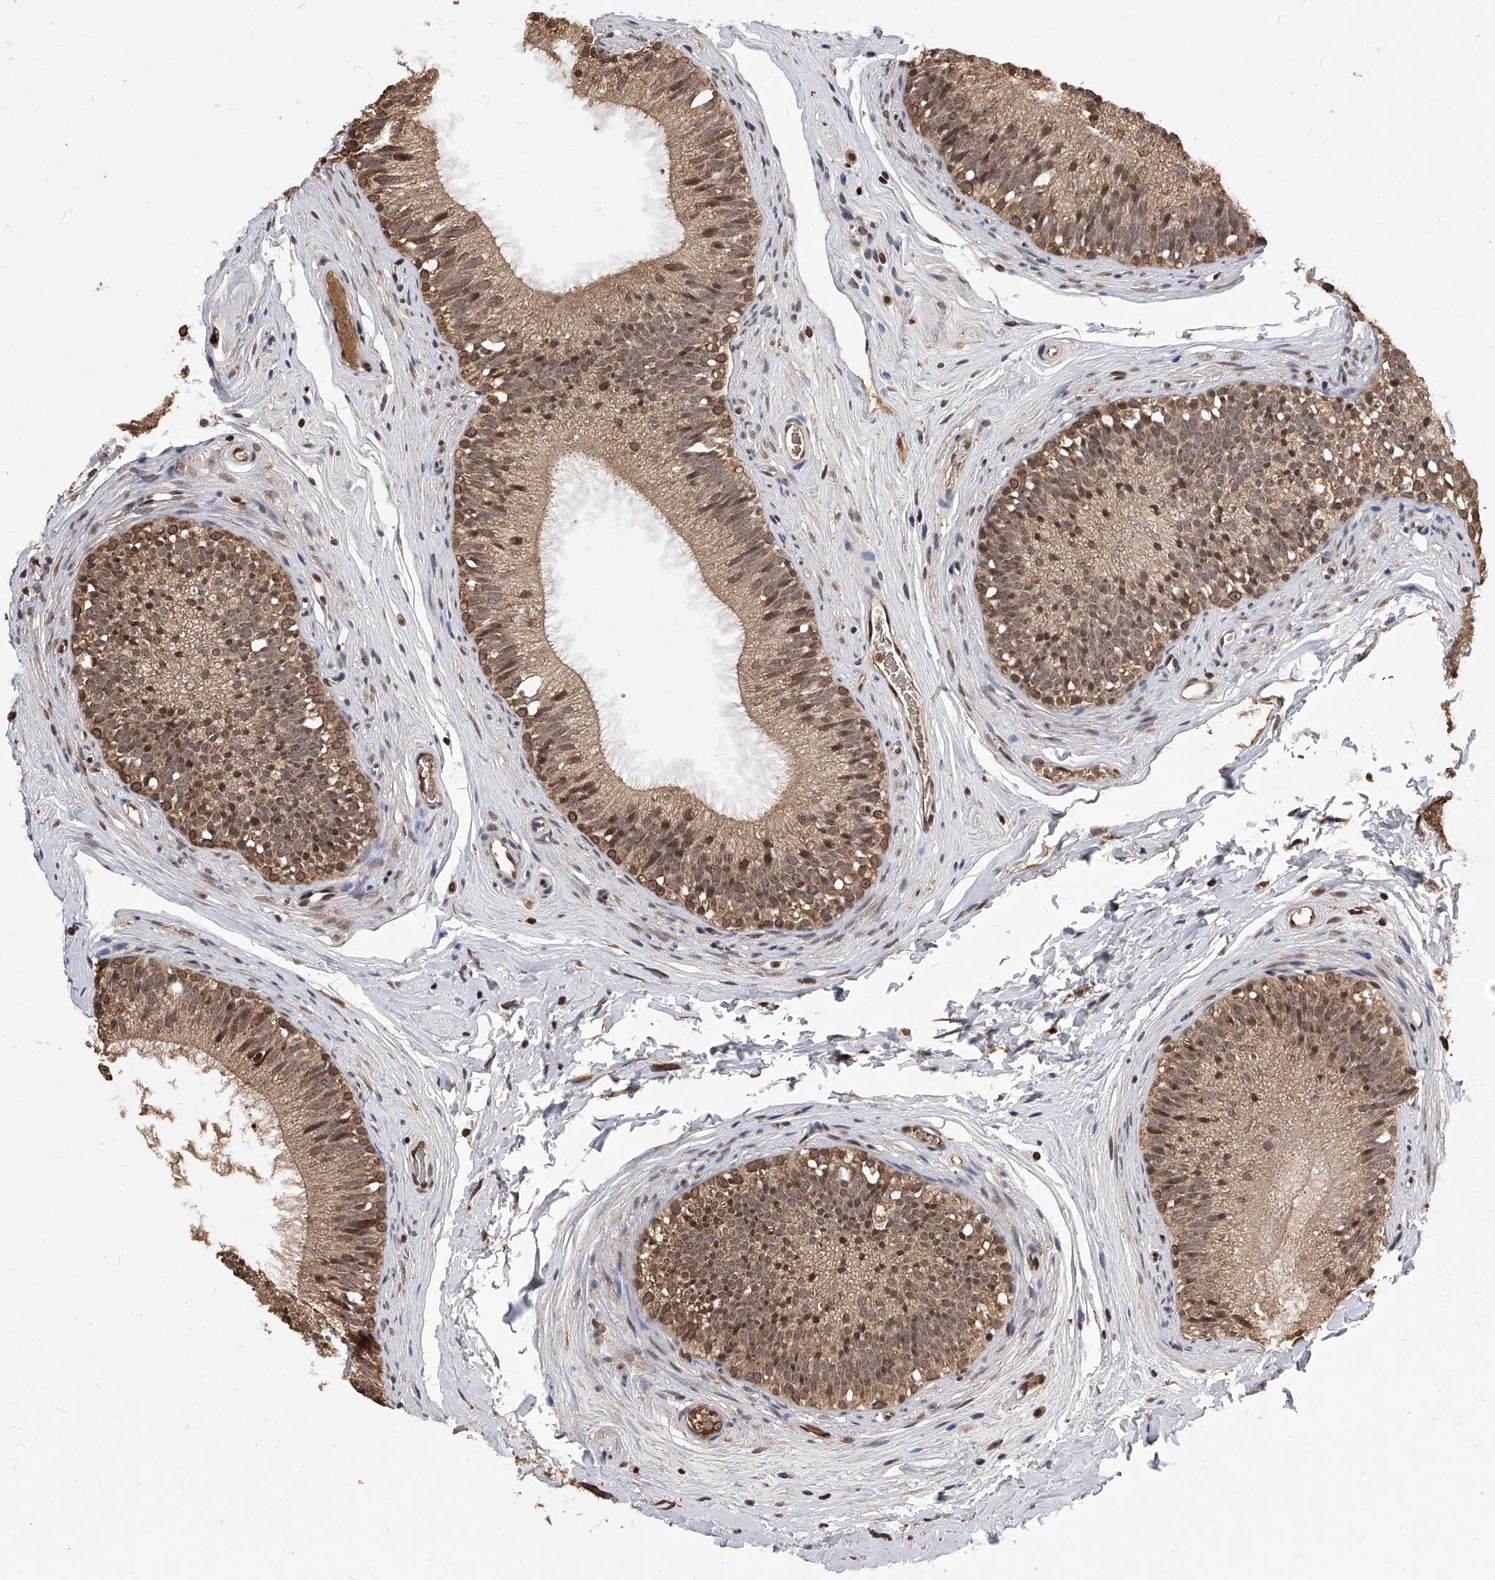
{"staining": {"intensity": "moderate", "quantity": ">75%", "location": "cytoplasmic/membranous,nuclear"}, "tissue": "epididymis", "cell_type": "Glandular cells", "image_type": "normal", "snomed": [{"axis": "morphology", "description": "Normal tissue, NOS"}, {"axis": "topography", "description": "Epididymis"}], "caption": "Immunohistochemistry of normal epididymis demonstrates medium levels of moderate cytoplasmic/membranous,nuclear positivity in approximately >75% of glandular cells. (DAB (3,3'-diaminobenzidine) IHC with brightfield microscopy, high magnification).", "gene": "ID1", "patient": {"sex": "male", "age": 29}}